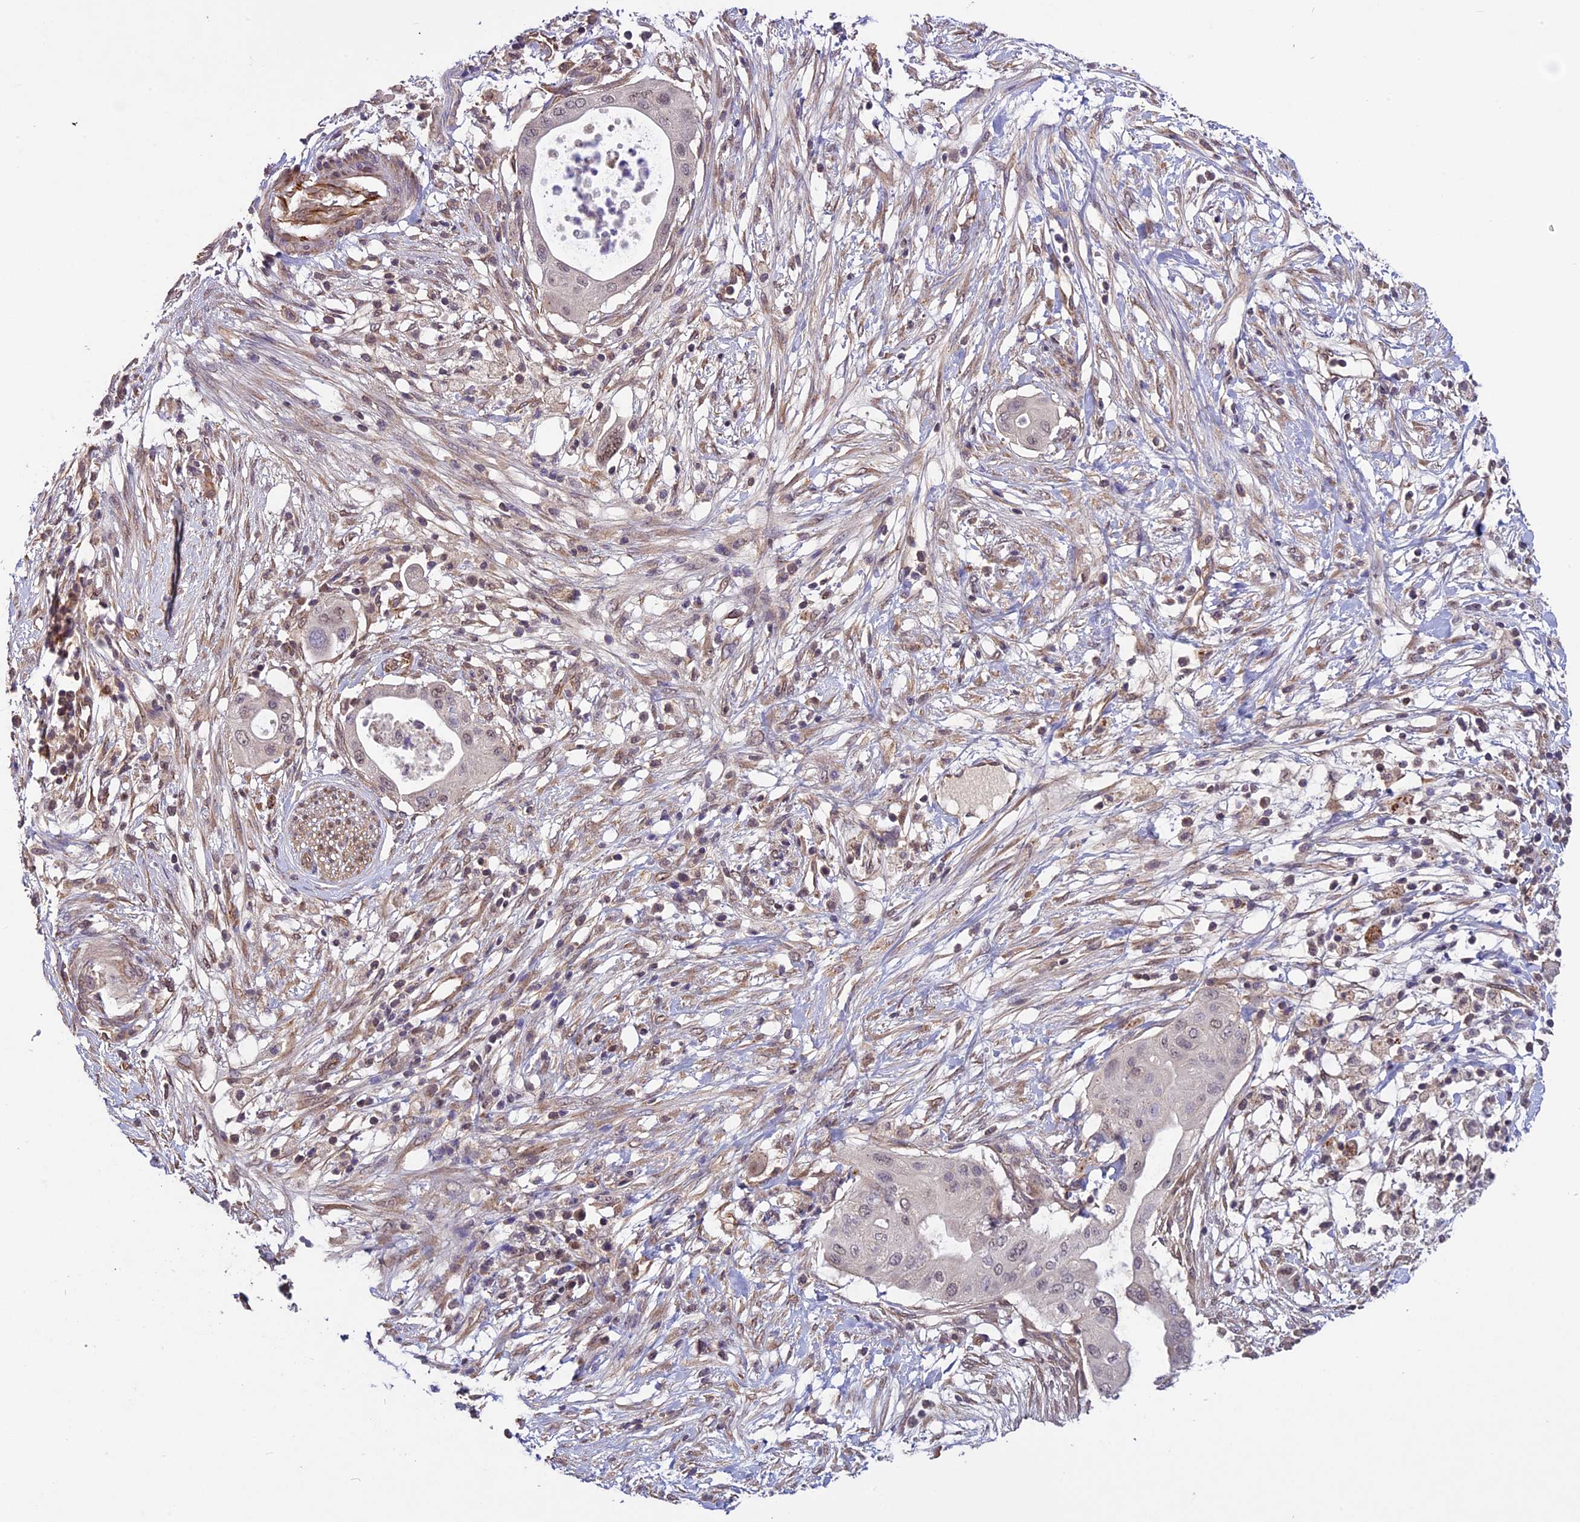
{"staining": {"intensity": "weak", "quantity": "<25%", "location": "nuclear"}, "tissue": "pancreatic cancer", "cell_type": "Tumor cells", "image_type": "cancer", "snomed": [{"axis": "morphology", "description": "Adenocarcinoma, NOS"}, {"axis": "topography", "description": "Pancreas"}], "caption": "Immunohistochemistry image of human adenocarcinoma (pancreatic) stained for a protein (brown), which reveals no staining in tumor cells.", "gene": "C3orf70", "patient": {"sex": "male", "age": 68}}